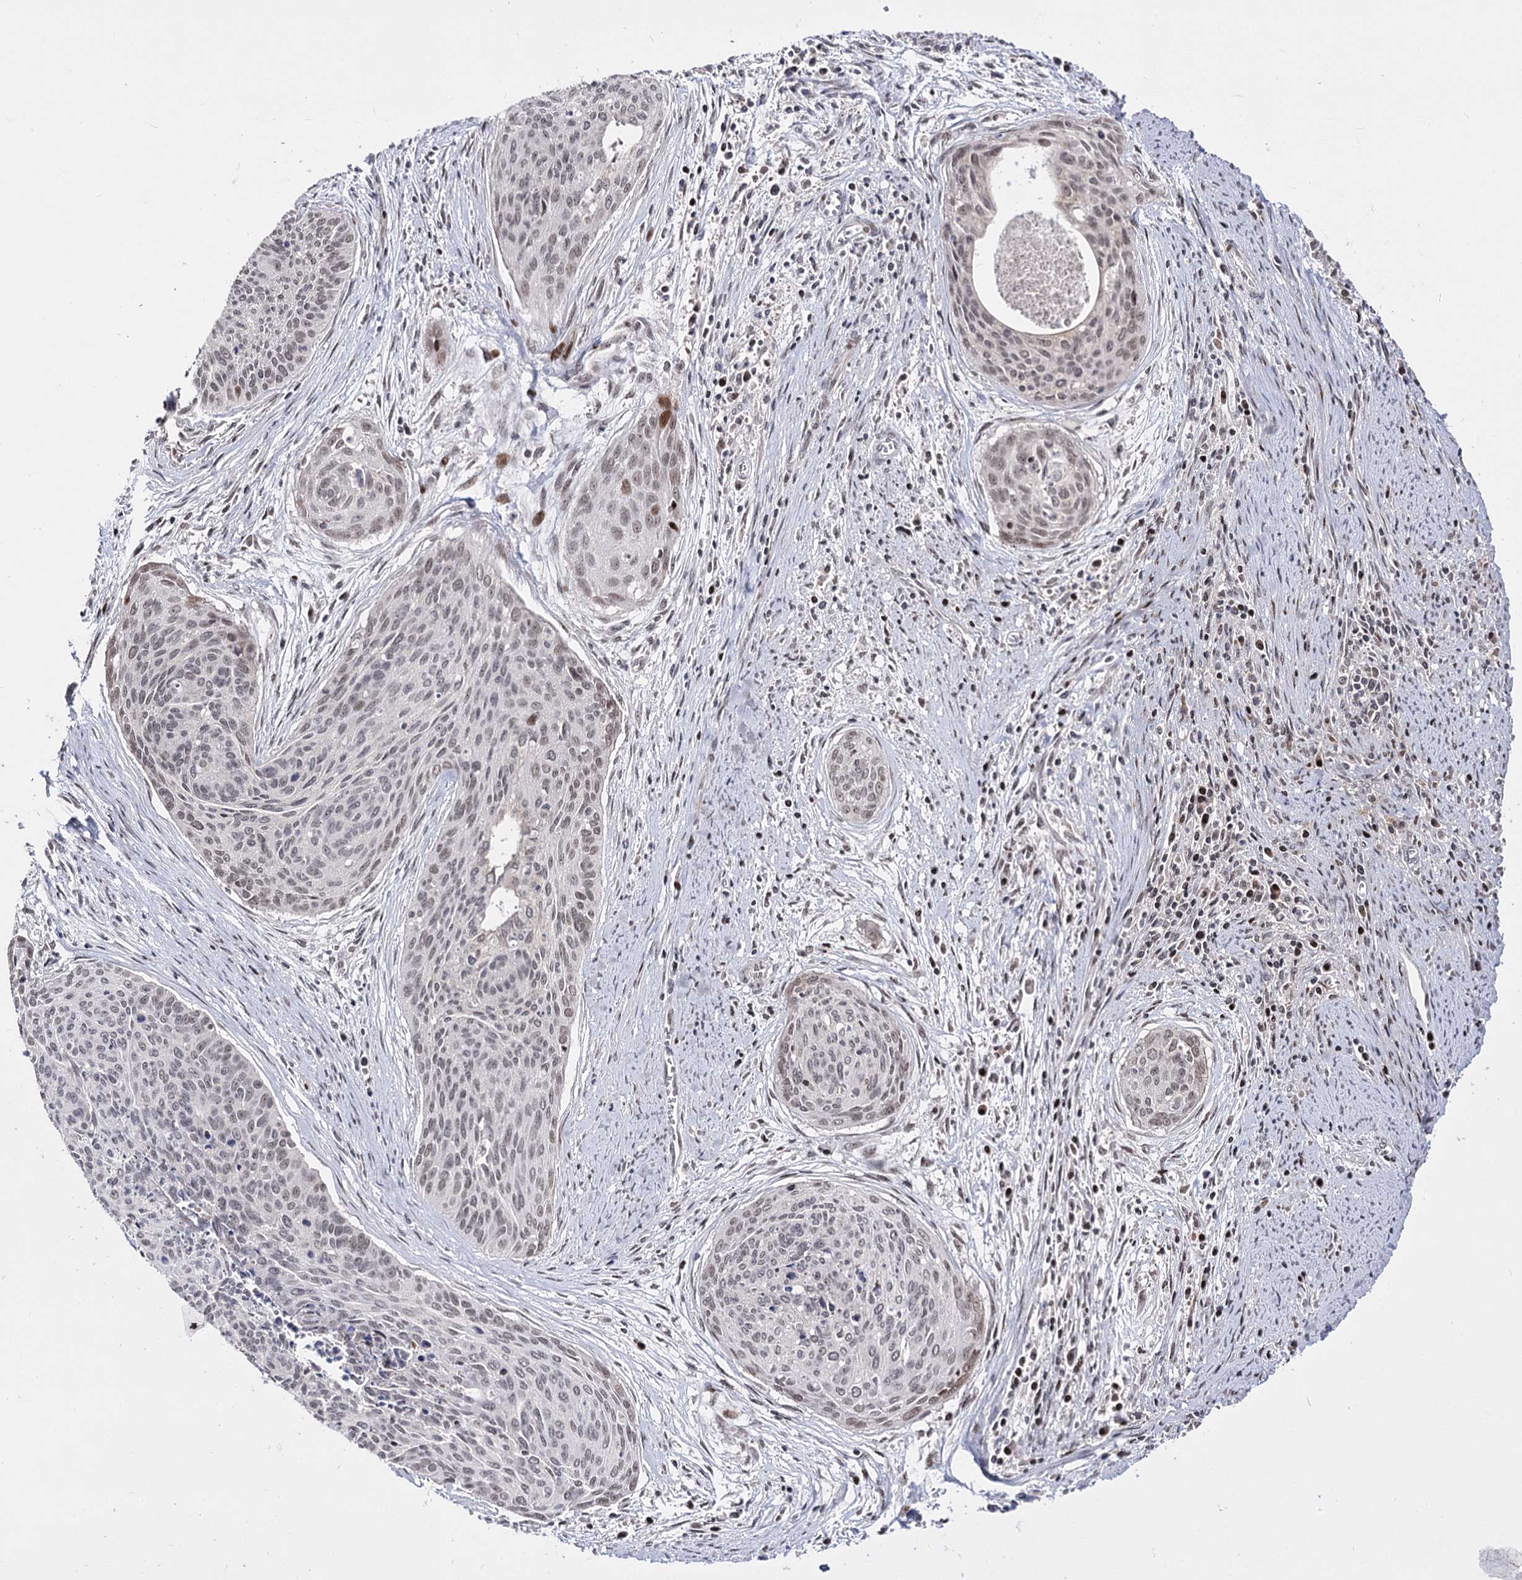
{"staining": {"intensity": "weak", "quantity": "<25%", "location": "nuclear"}, "tissue": "cervical cancer", "cell_type": "Tumor cells", "image_type": "cancer", "snomed": [{"axis": "morphology", "description": "Squamous cell carcinoma, NOS"}, {"axis": "topography", "description": "Cervix"}], "caption": "Protein analysis of squamous cell carcinoma (cervical) demonstrates no significant expression in tumor cells.", "gene": "STOX1", "patient": {"sex": "female", "age": 55}}